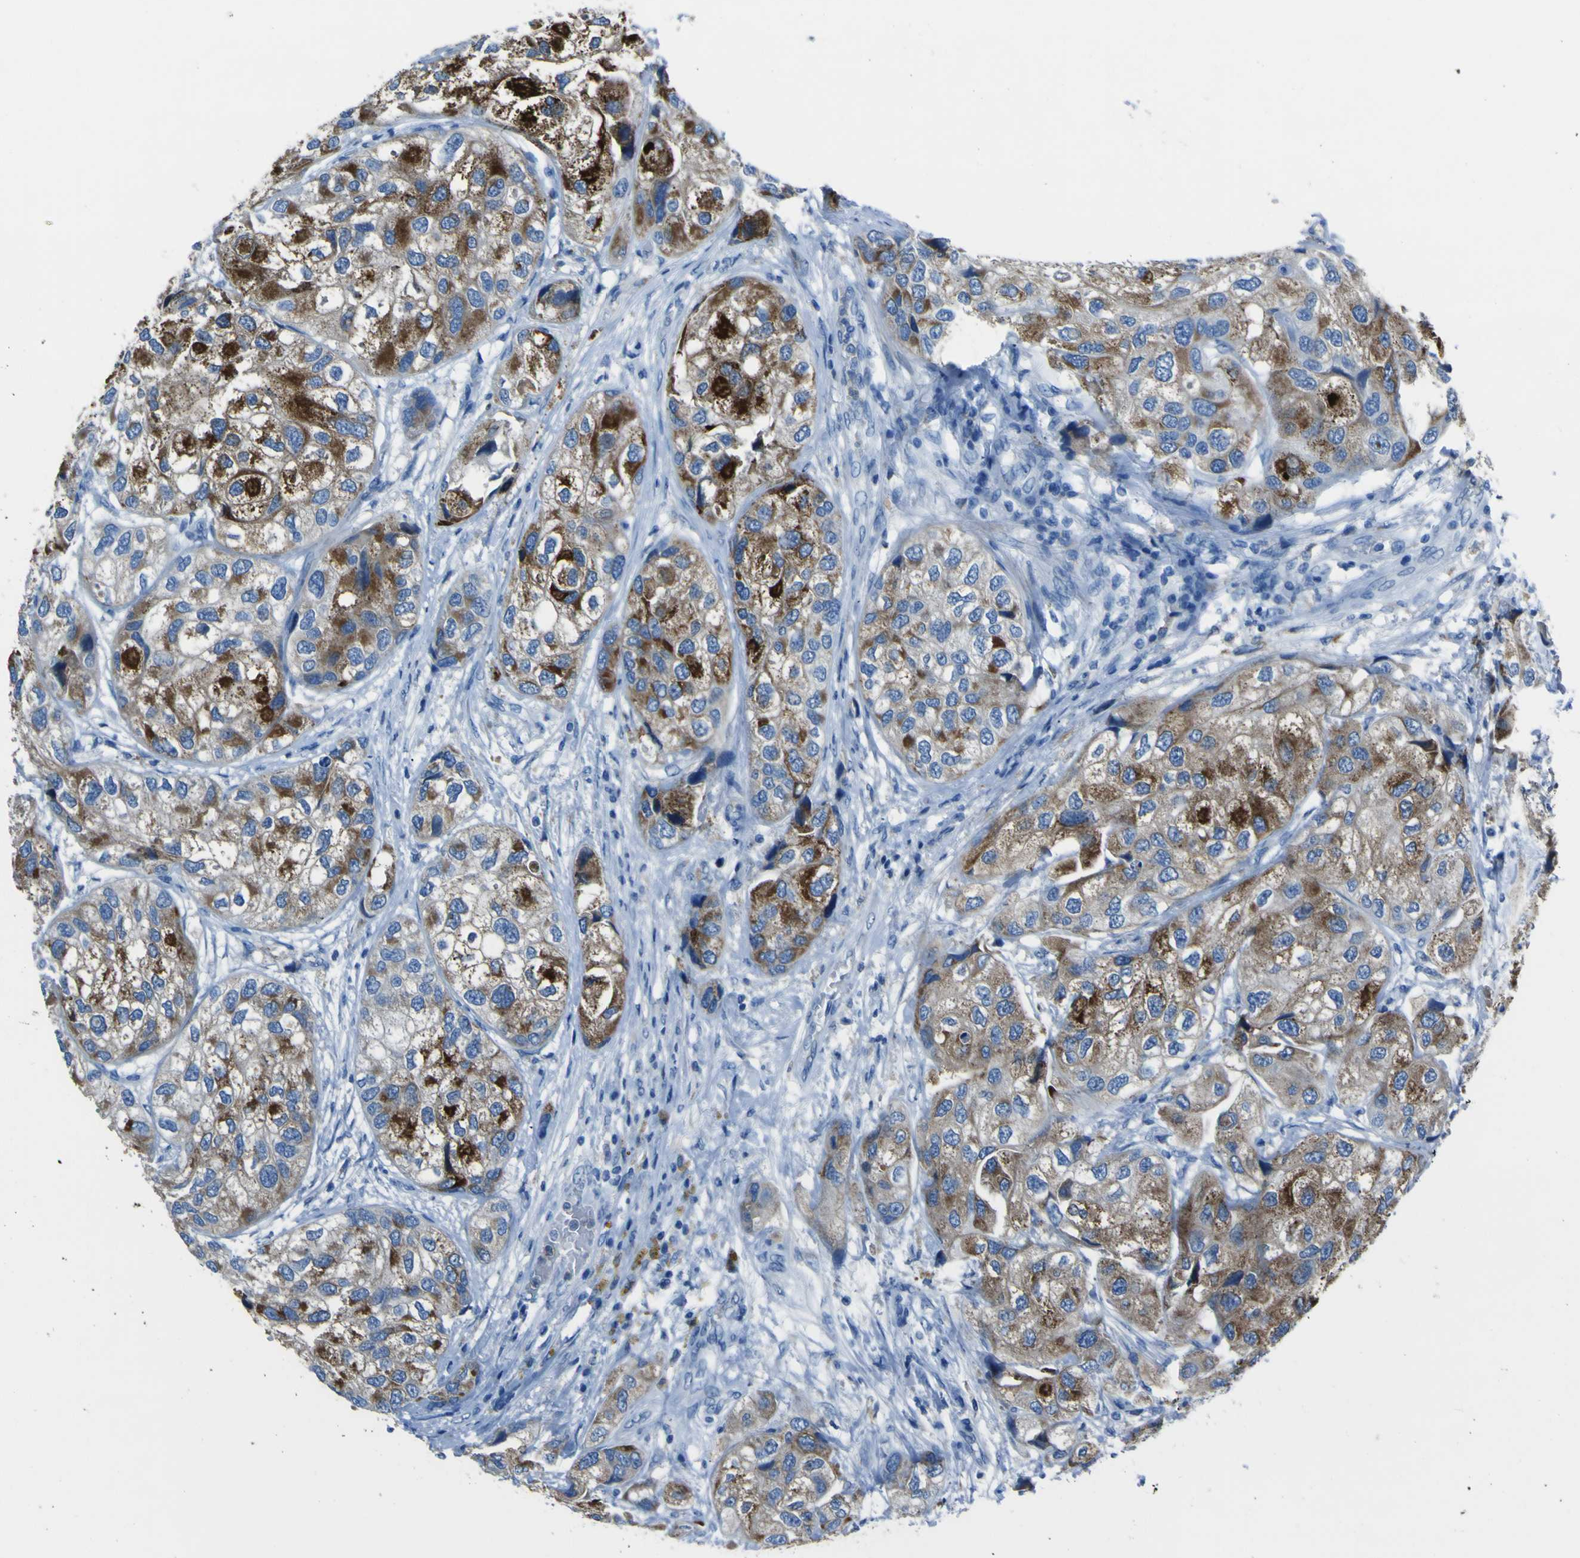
{"staining": {"intensity": "strong", "quantity": ">75%", "location": "cytoplasmic/membranous"}, "tissue": "urothelial cancer", "cell_type": "Tumor cells", "image_type": "cancer", "snomed": [{"axis": "morphology", "description": "Urothelial carcinoma, High grade"}, {"axis": "topography", "description": "Urinary bladder"}], "caption": "Human urothelial cancer stained with a brown dye demonstrates strong cytoplasmic/membranous positive expression in approximately >75% of tumor cells.", "gene": "ACSL1", "patient": {"sex": "female", "age": 64}}